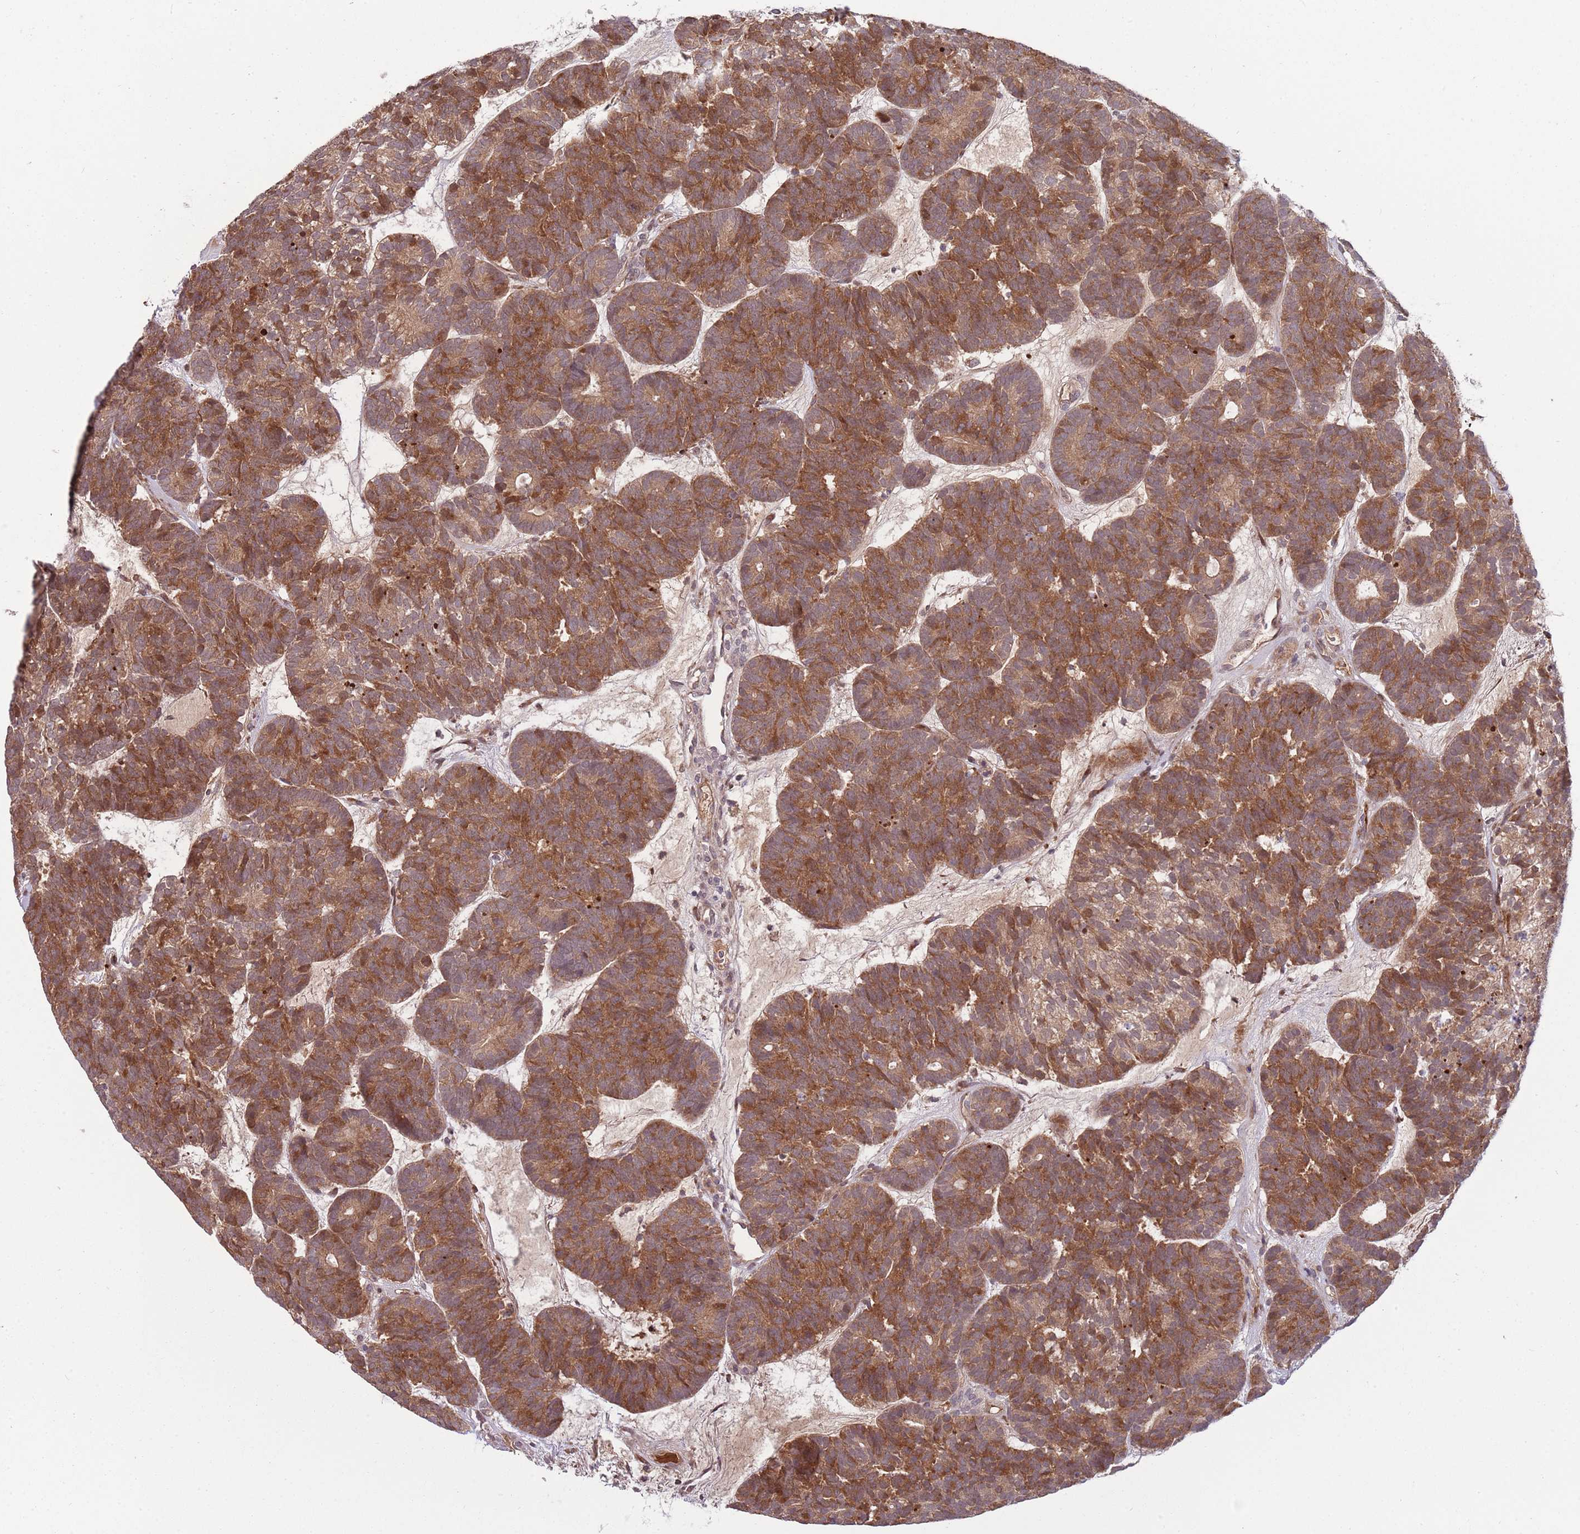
{"staining": {"intensity": "moderate", "quantity": ">75%", "location": "cytoplasmic/membranous"}, "tissue": "head and neck cancer", "cell_type": "Tumor cells", "image_type": "cancer", "snomed": [{"axis": "morphology", "description": "Adenocarcinoma, NOS"}, {"axis": "topography", "description": "Head-Neck"}], "caption": "An image of adenocarcinoma (head and neck) stained for a protein reveals moderate cytoplasmic/membranous brown staining in tumor cells.", "gene": "NT5DC4", "patient": {"sex": "female", "age": 81}}